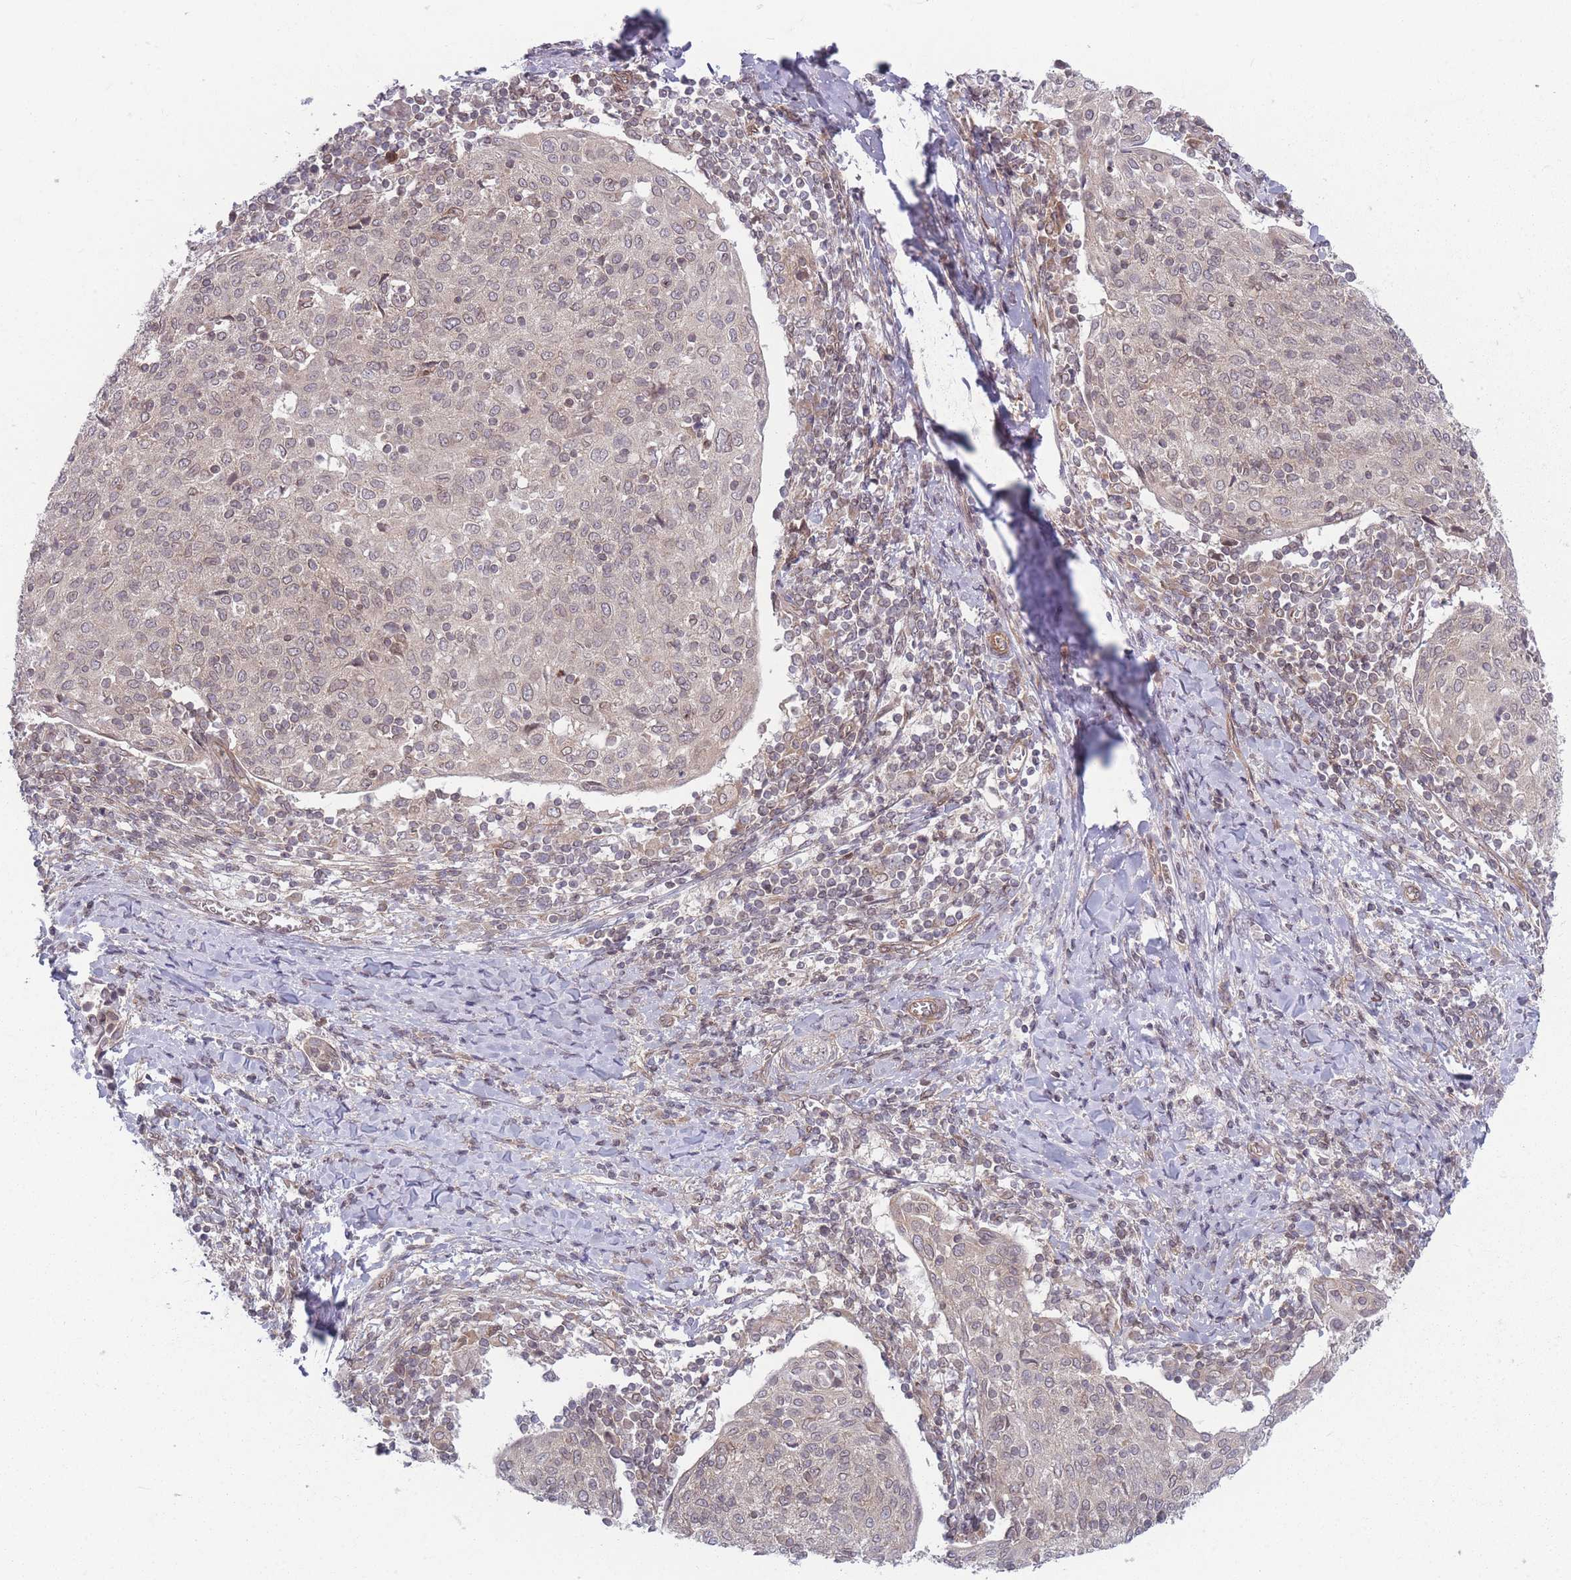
{"staining": {"intensity": "weak", "quantity": "25%-75%", "location": "nuclear"}, "tissue": "cervical cancer", "cell_type": "Tumor cells", "image_type": "cancer", "snomed": [{"axis": "morphology", "description": "Squamous cell carcinoma, NOS"}, {"axis": "topography", "description": "Cervix"}], "caption": "This histopathology image reveals IHC staining of human cervical cancer, with low weak nuclear staining in approximately 25%-75% of tumor cells.", "gene": "VRK2", "patient": {"sex": "female", "age": 52}}